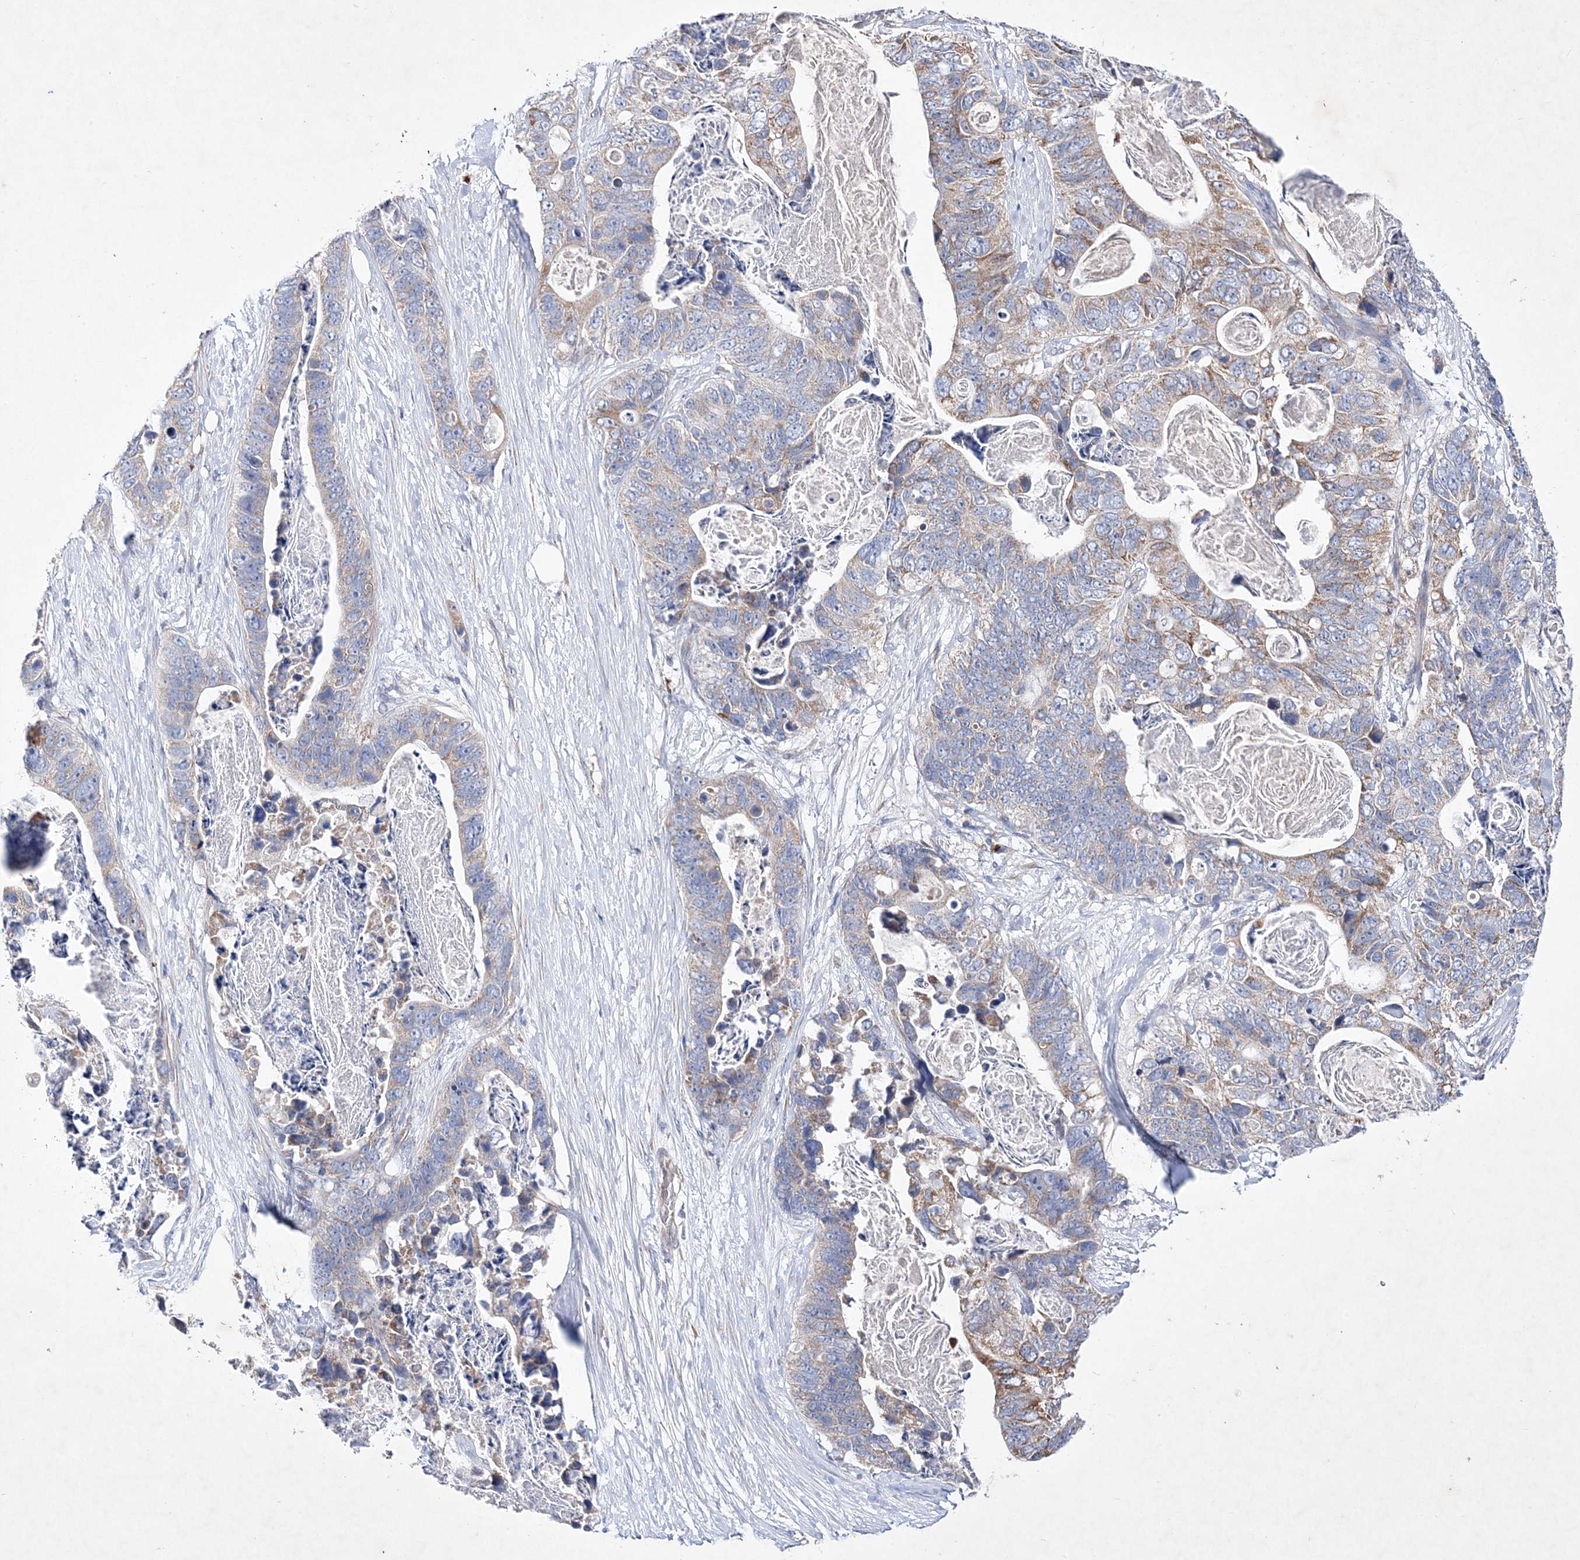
{"staining": {"intensity": "moderate", "quantity": "25%-75%", "location": "cytoplasmic/membranous"}, "tissue": "stomach cancer", "cell_type": "Tumor cells", "image_type": "cancer", "snomed": [{"axis": "morphology", "description": "Adenocarcinoma, NOS"}, {"axis": "topography", "description": "Stomach"}], "caption": "Stomach adenocarcinoma stained with DAB immunohistochemistry shows medium levels of moderate cytoplasmic/membranous staining in approximately 25%-75% of tumor cells.", "gene": "METTL8", "patient": {"sex": "female", "age": 89}}